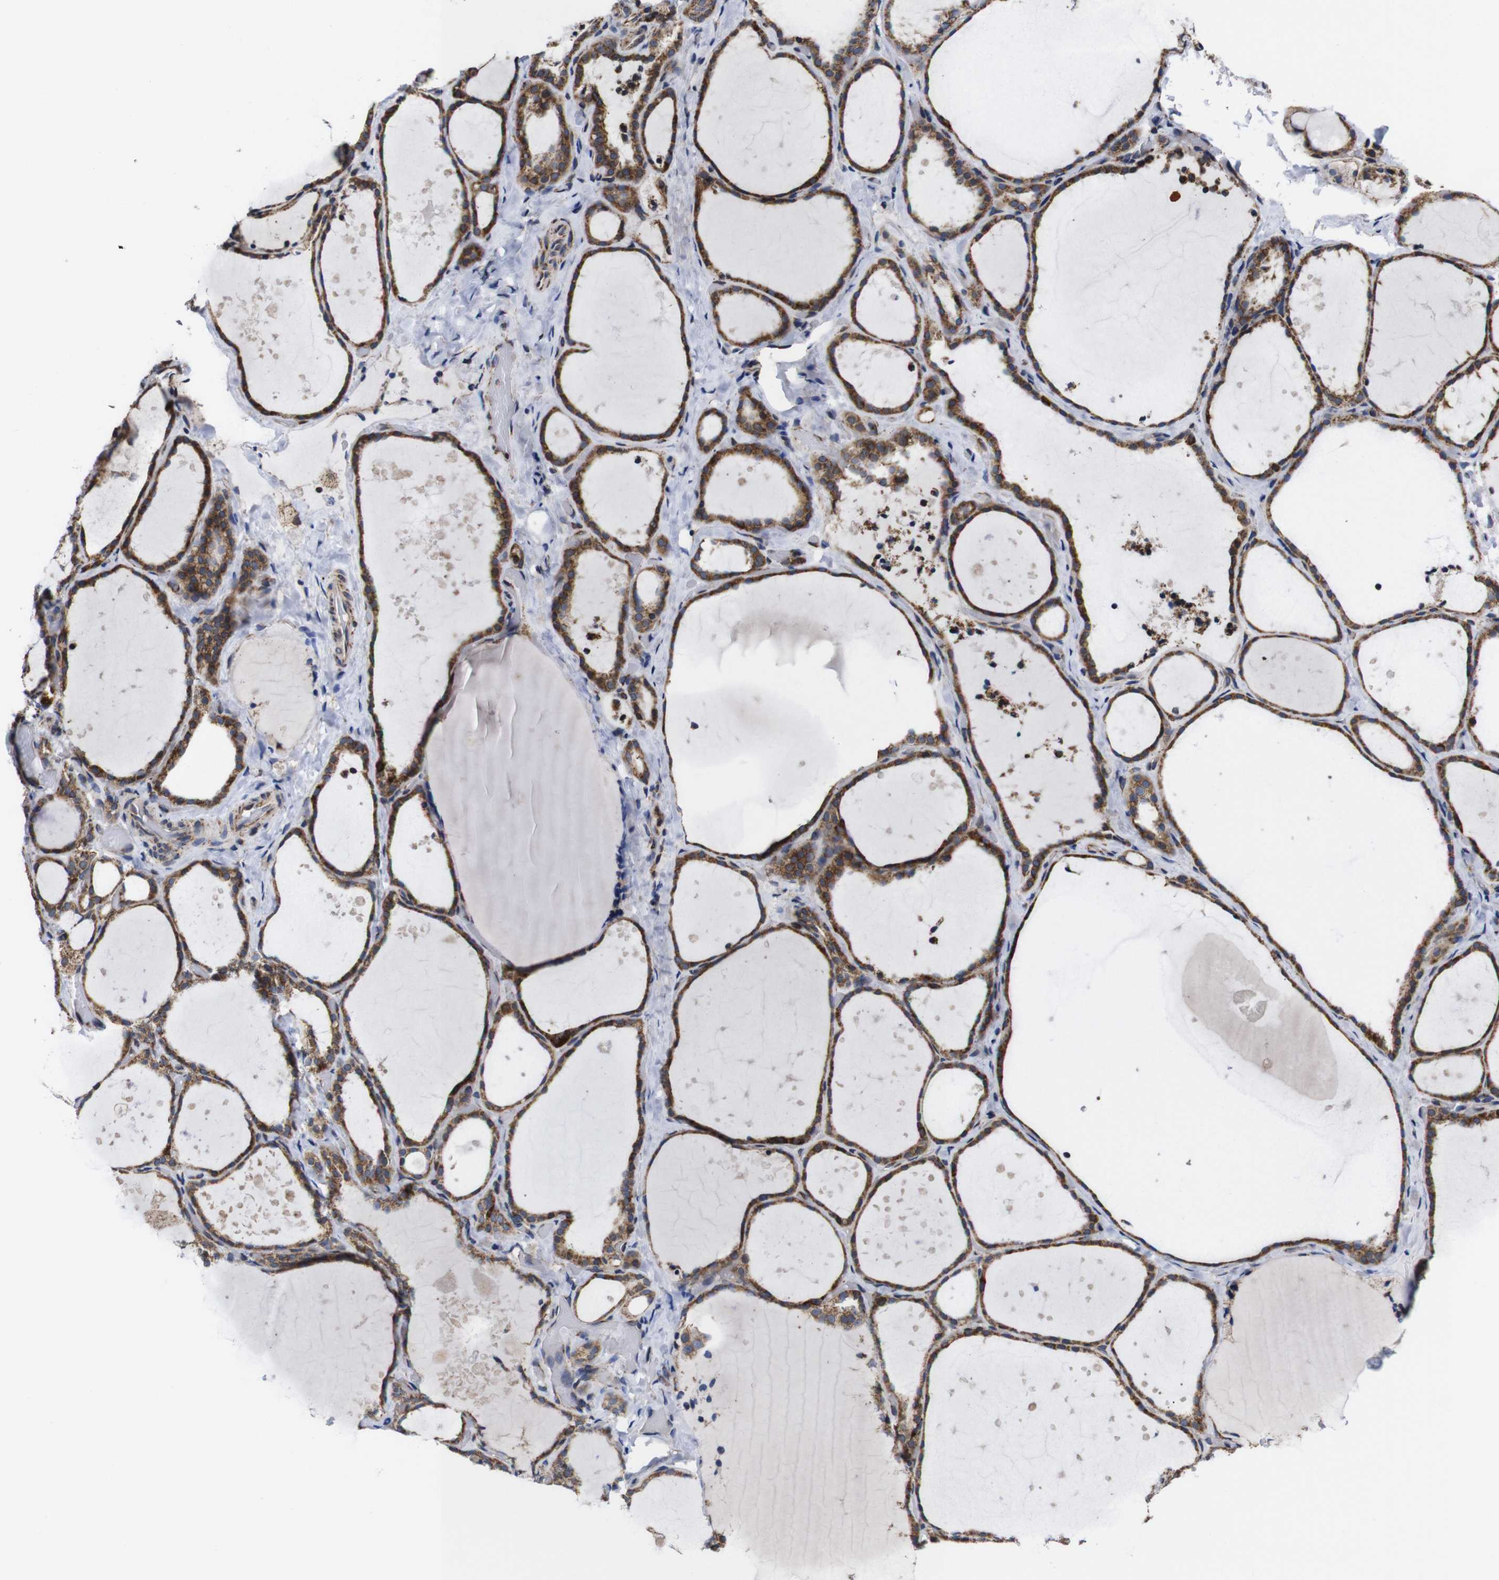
{"staining": {"intensity": "moderate", "quantity": ">75%", "location": "cytoplasmic/membranous"}, "tissue": "thyroid gland", "cell_type": "Glandular cells", "image_type": "normal", "snomed": [{"axis": "morphology", "description": "Normal tissue, NOS"}, {"axis": "topography", "description": "Thyroid gland"}], "caption": "Protein expression analysis of unremarkable thyroid gland exhibits moderate cytoplasmic/membranous positivity in approximately >75% of glandular cells.", "gene": "C17orf80", "patient": {"sex": "female", "age": 44}}